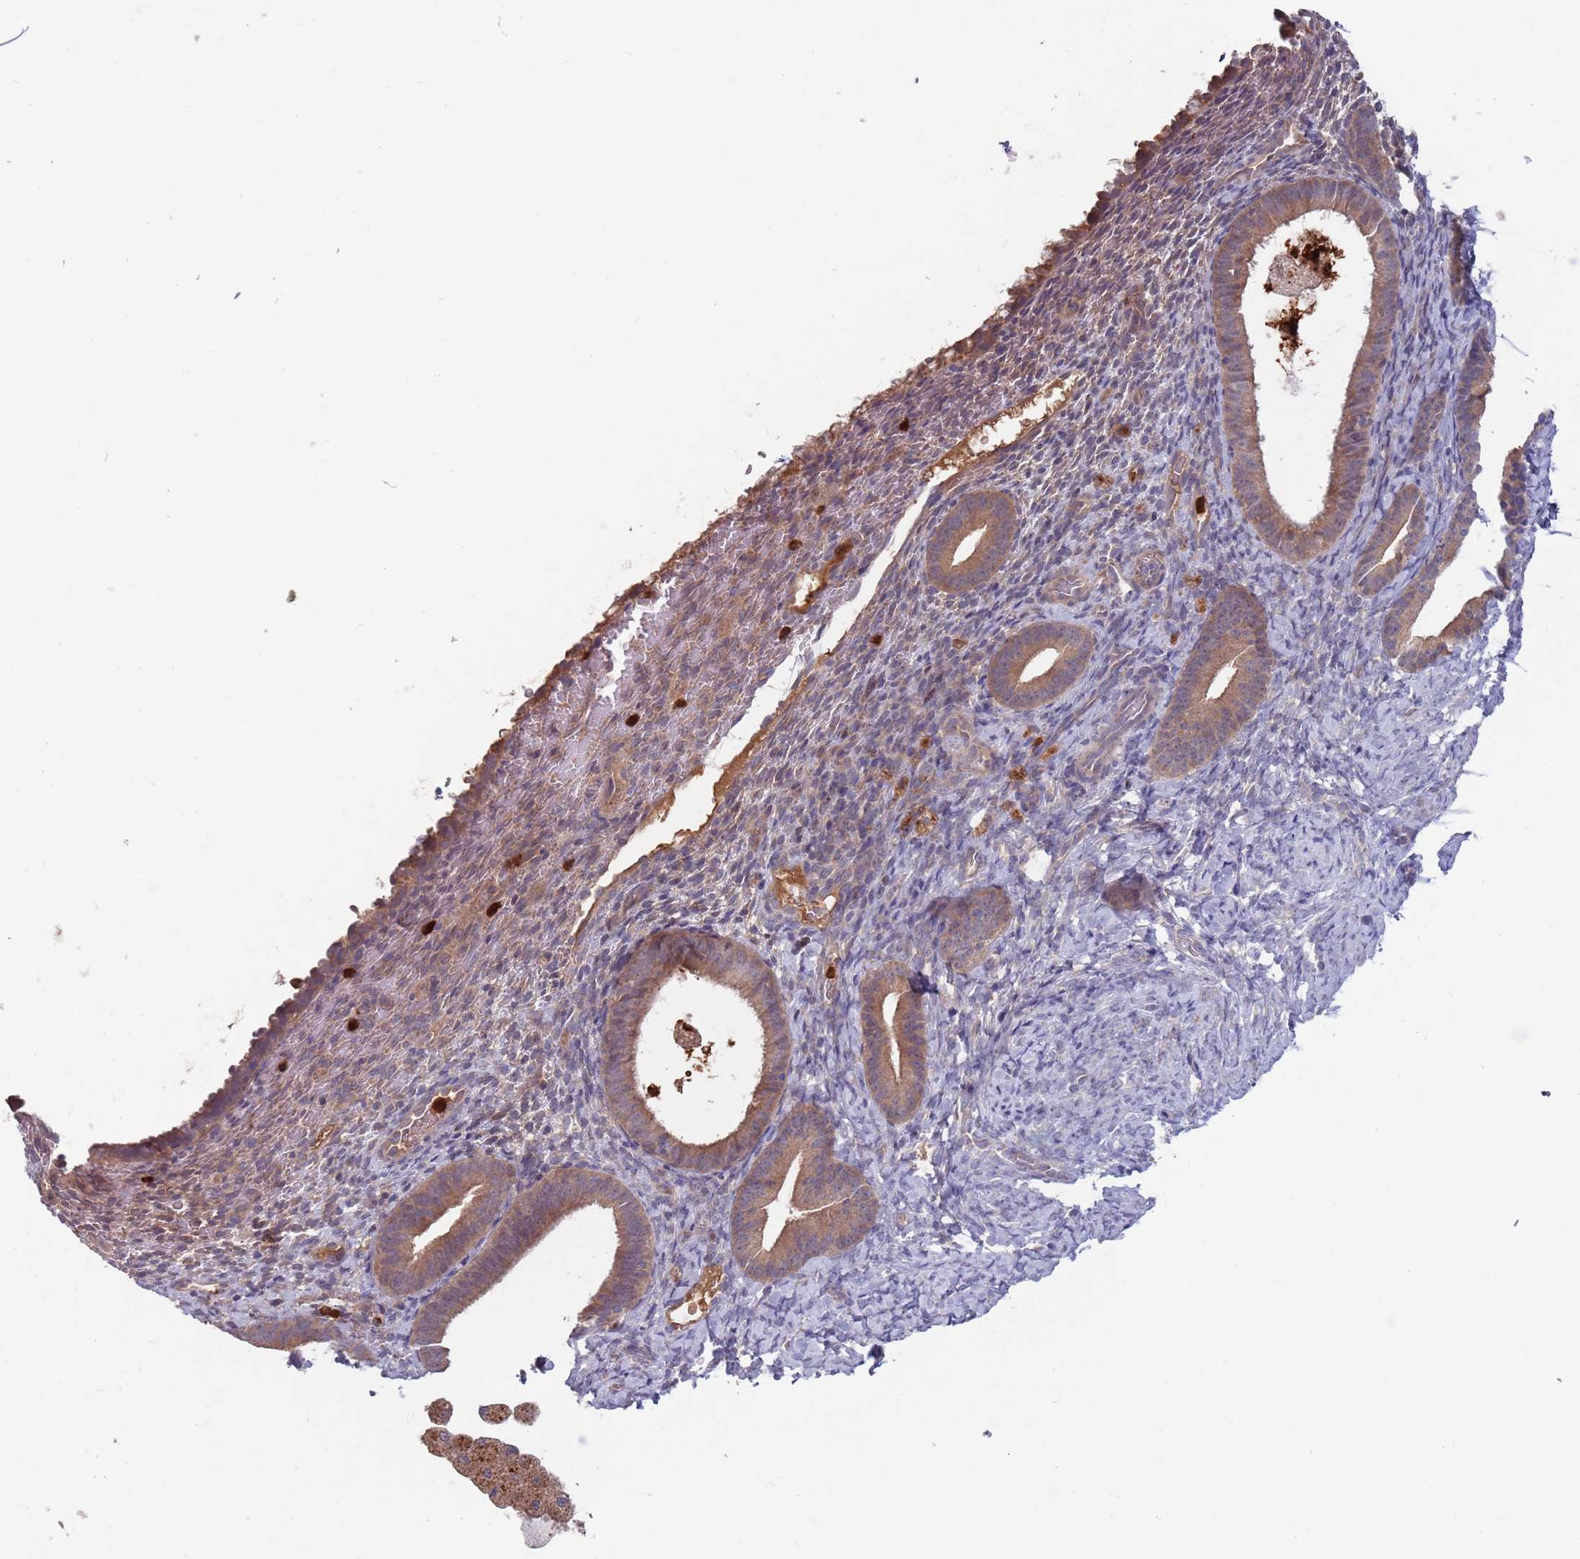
{"staining": {"intensity": "weak", "quantity": "<25%", "location": "cytoplasmic/membranous"}, "tissue": "endometrium", "cell_type": "Cells in endometrial stroma", "image_type": "normal", "snomed": [{"axis": "morphology", "description": "Normal tissue, NOS"}, {"axis": "topography", "description": "Endometrium"}], "caption": "Endometrium stained for a protein using immunohistochemistry (IHC) reveals no staining cells in endometrial stroma.", "gene": "TYW1B", "patient": {"sex": "female", "age": 65}}